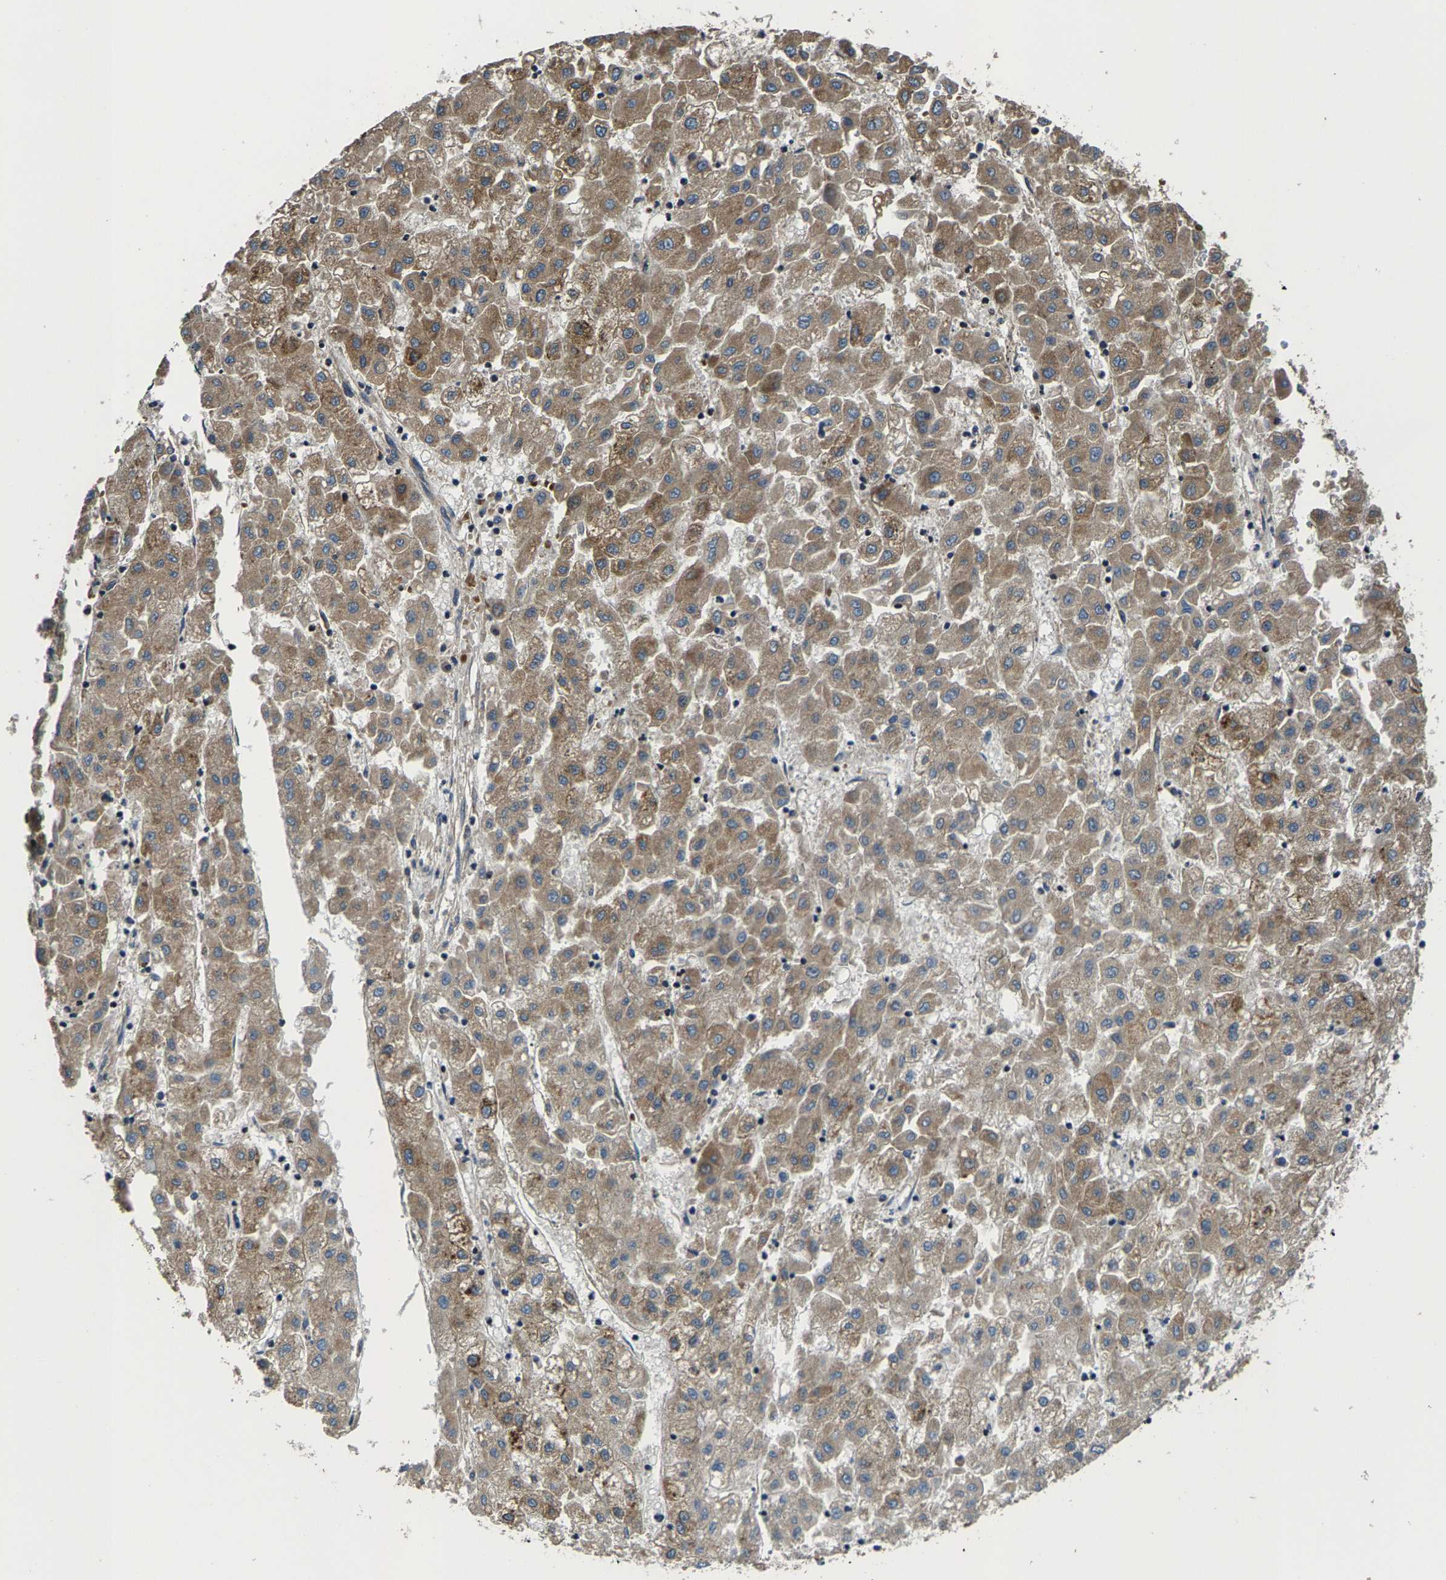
{"staining": {"intensity": "moderate", "quantity": ">75%", "location": "cytoplasmic/membranous"}, "tissue": "liver cancer", "cell_type": "Tumor cells", "image_type": "cancer", "snomed": [{"axis": "morphology", "description": "Carcinoma, Hepatocellular, NOS"}, {"axis": "topography", "description": "Liver"}], "caption": "Moderate cytoplasmic/membranous protein positivity is seen in about >75% of tumor cells in liver cancer.", "gene": "AGBL3", "patient": {"sex": "male", "age": 72}}